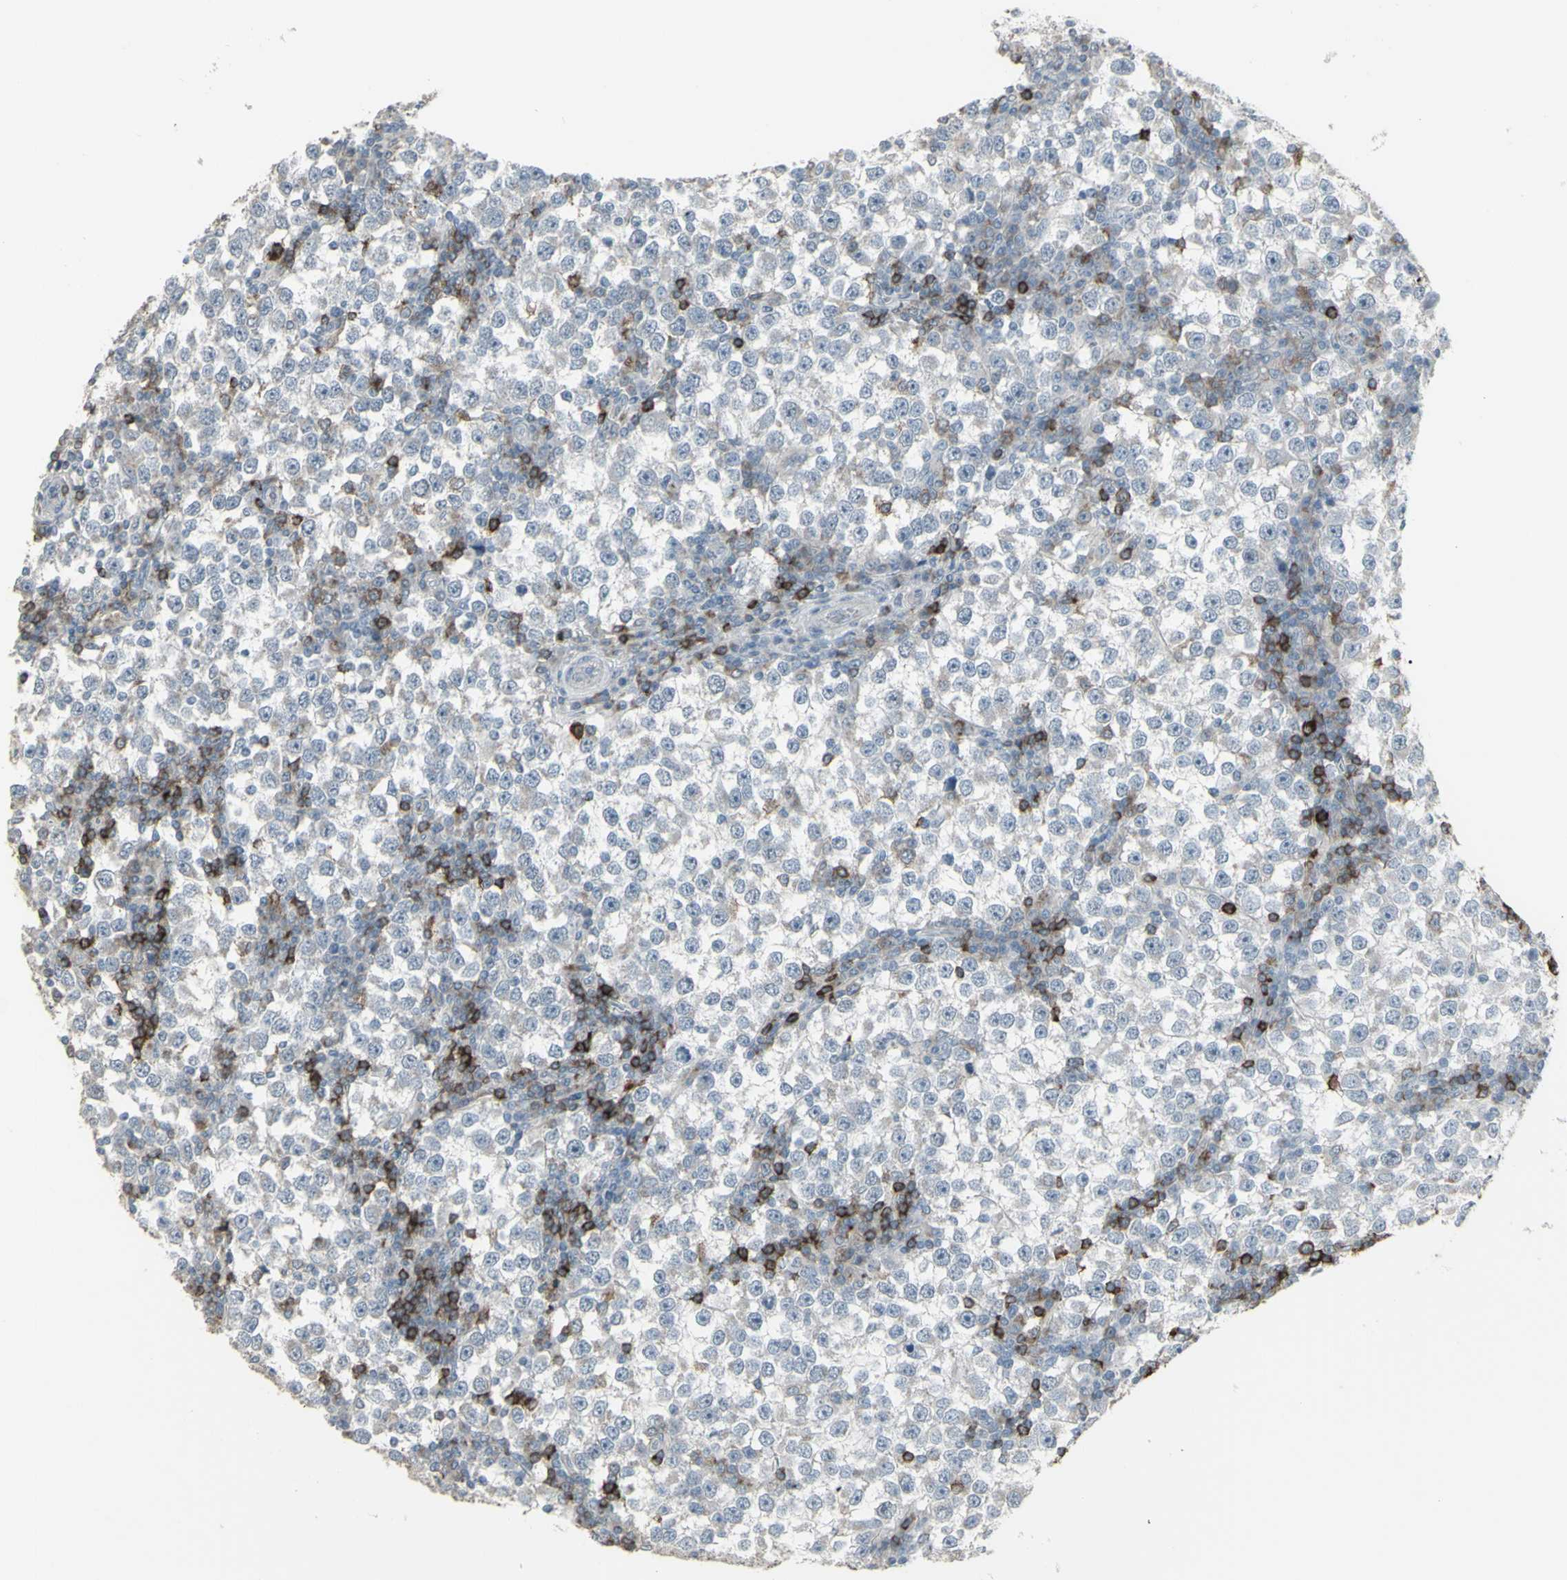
{"staining": {"intensity": "negative", "quantity": "none", "location": "none"}, "tissue": "testis cancer", "cell_type": "Tumor cells", "image_type": "cancer", "snomed": [{"axis": "morphology", "description": "Seminoma, NOS"}, {"axis": "topography", "description": "Testis"}], "caption": "Tumor cells are negative for protein expression in human seminoma (testis).", "gene": "CD79B", "patient": {"sex": "male", "age": 65}}